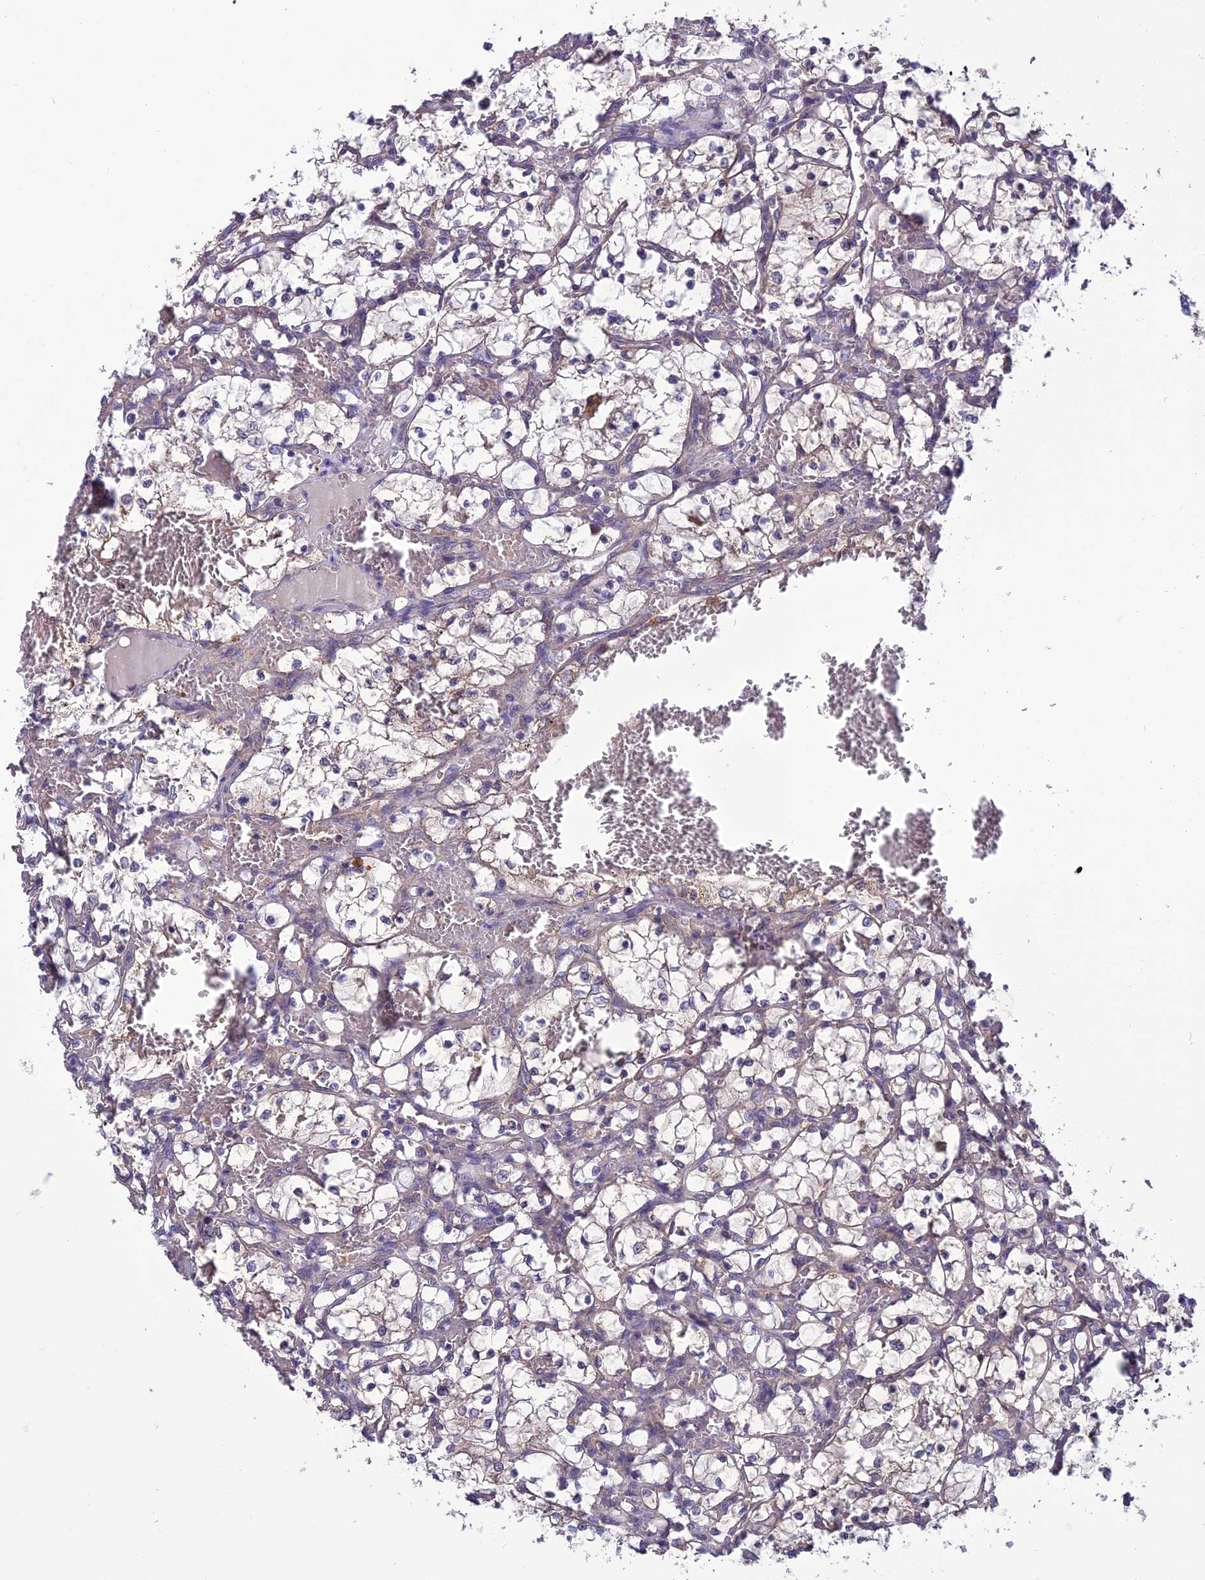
{"staining": {"intensity": "negative", "quantity": "none", "location": "none"}, "tissue": "renal cancer", "cell_type": "Tumor cells", "image_type": "cancer", "snomed": [{"axis": "morphology", "description": "Adenocarcinoma, NOS"}, {"axis": "topography", "description": "Kidney"}], "caption": "This is an IHC image of human adenocarcinoma (renal). There is no staining in tumor cells.", "gene": "PSMF1", "patient": {"sex": "female", "age": 69}}